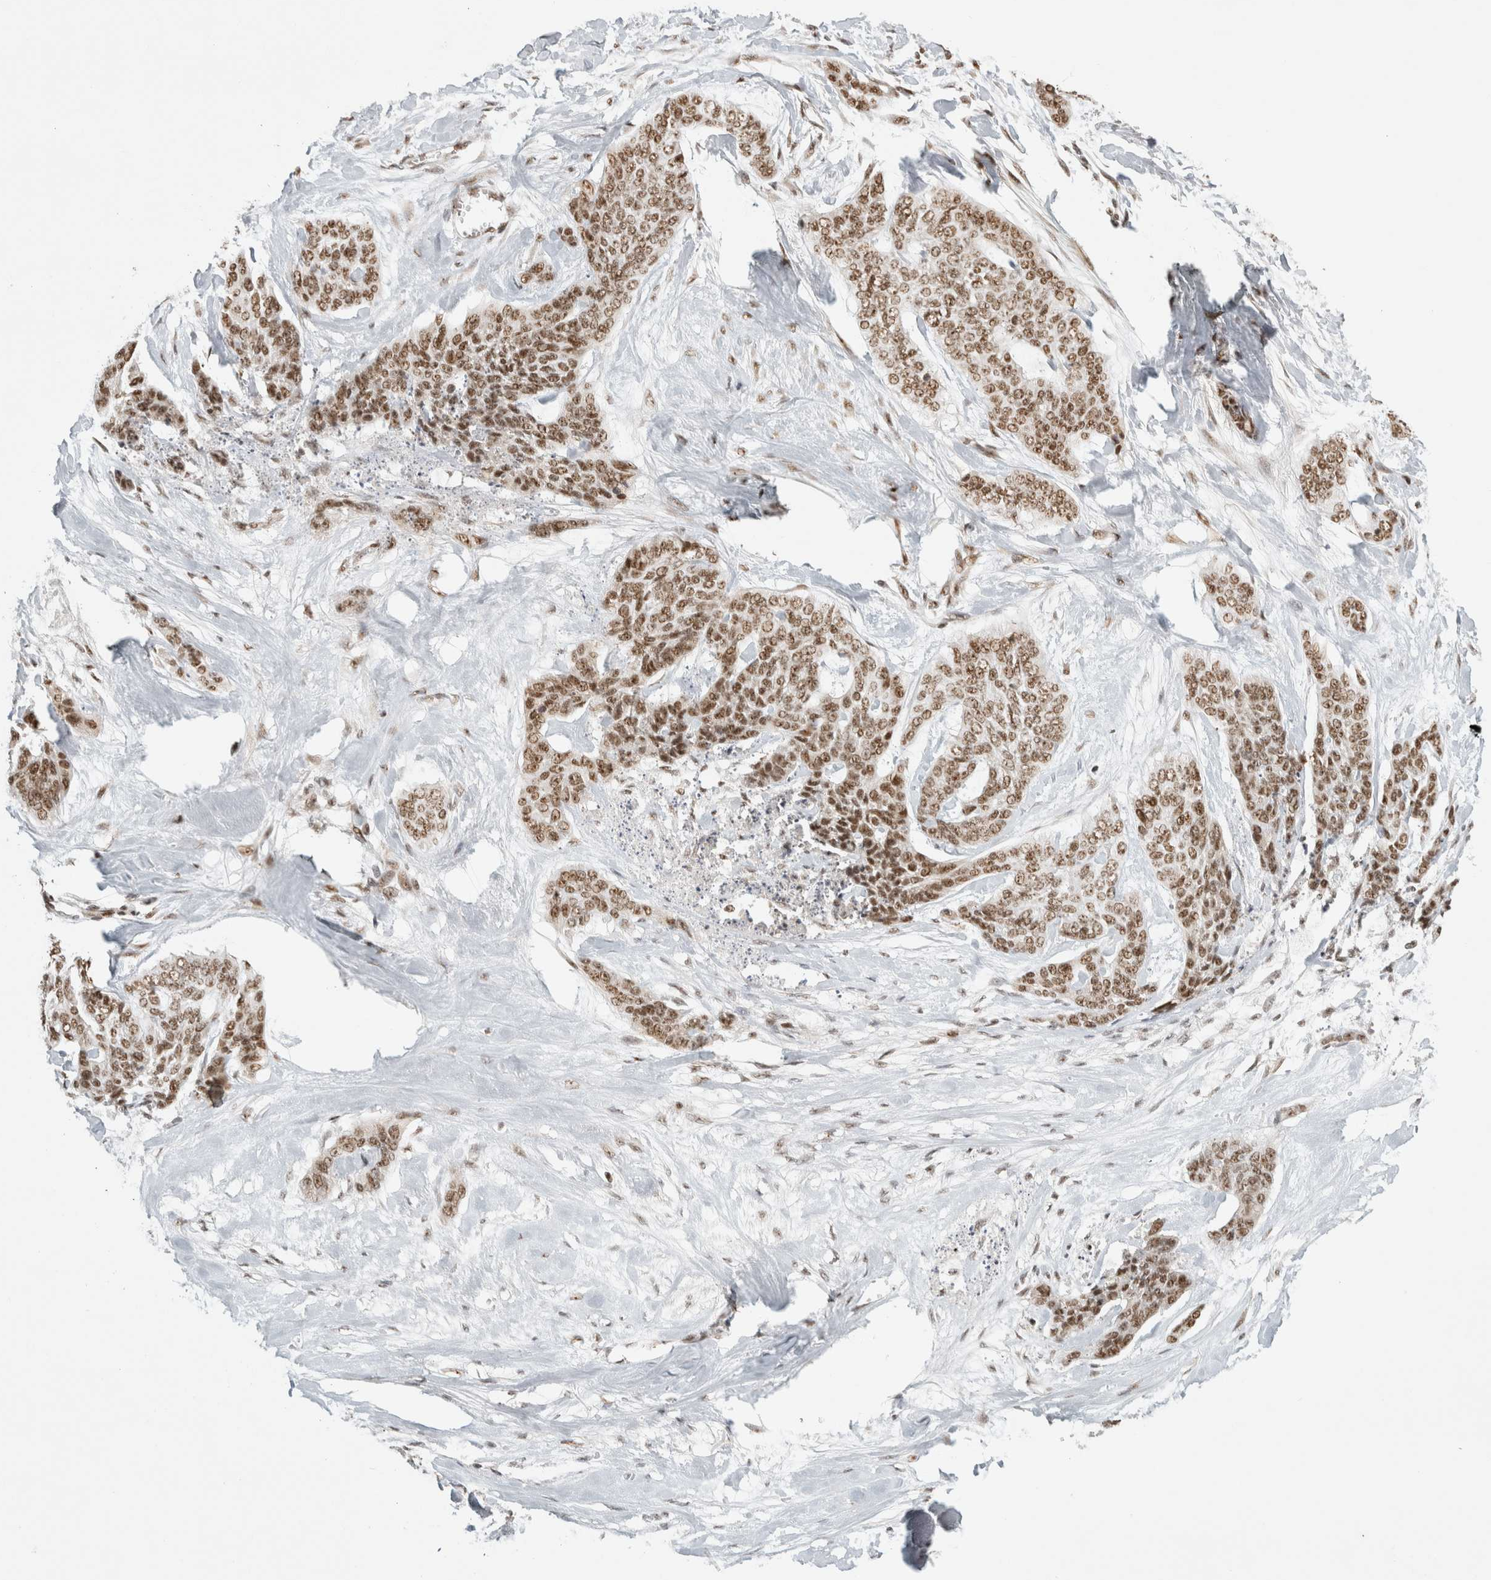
{"staining": {"intensity": "moderate", "quantity": ">75%", "location": "nuclear"}, "tissue": "skin cancer", "cell_type": "Tumor cells", "image_type": "cancer", "snomed": [{"axis": "morphology", "description": "Basal cell carcinoma"}, {"axis": "topography", "description": "Skin"}], "caption": "High-magnification brightfield microscopy of skin cancer (basal cell carcinoma) stained with DAB (3,3'-diaminobenzidine) (brown) and counterstained with hematoxylin (blue). tumor cells exhibit moderate nuclear staining is identified in approximately>75% of cells.", "gene": "EBNA1BP2", "patient": {"sex": "female", "age": 64}}